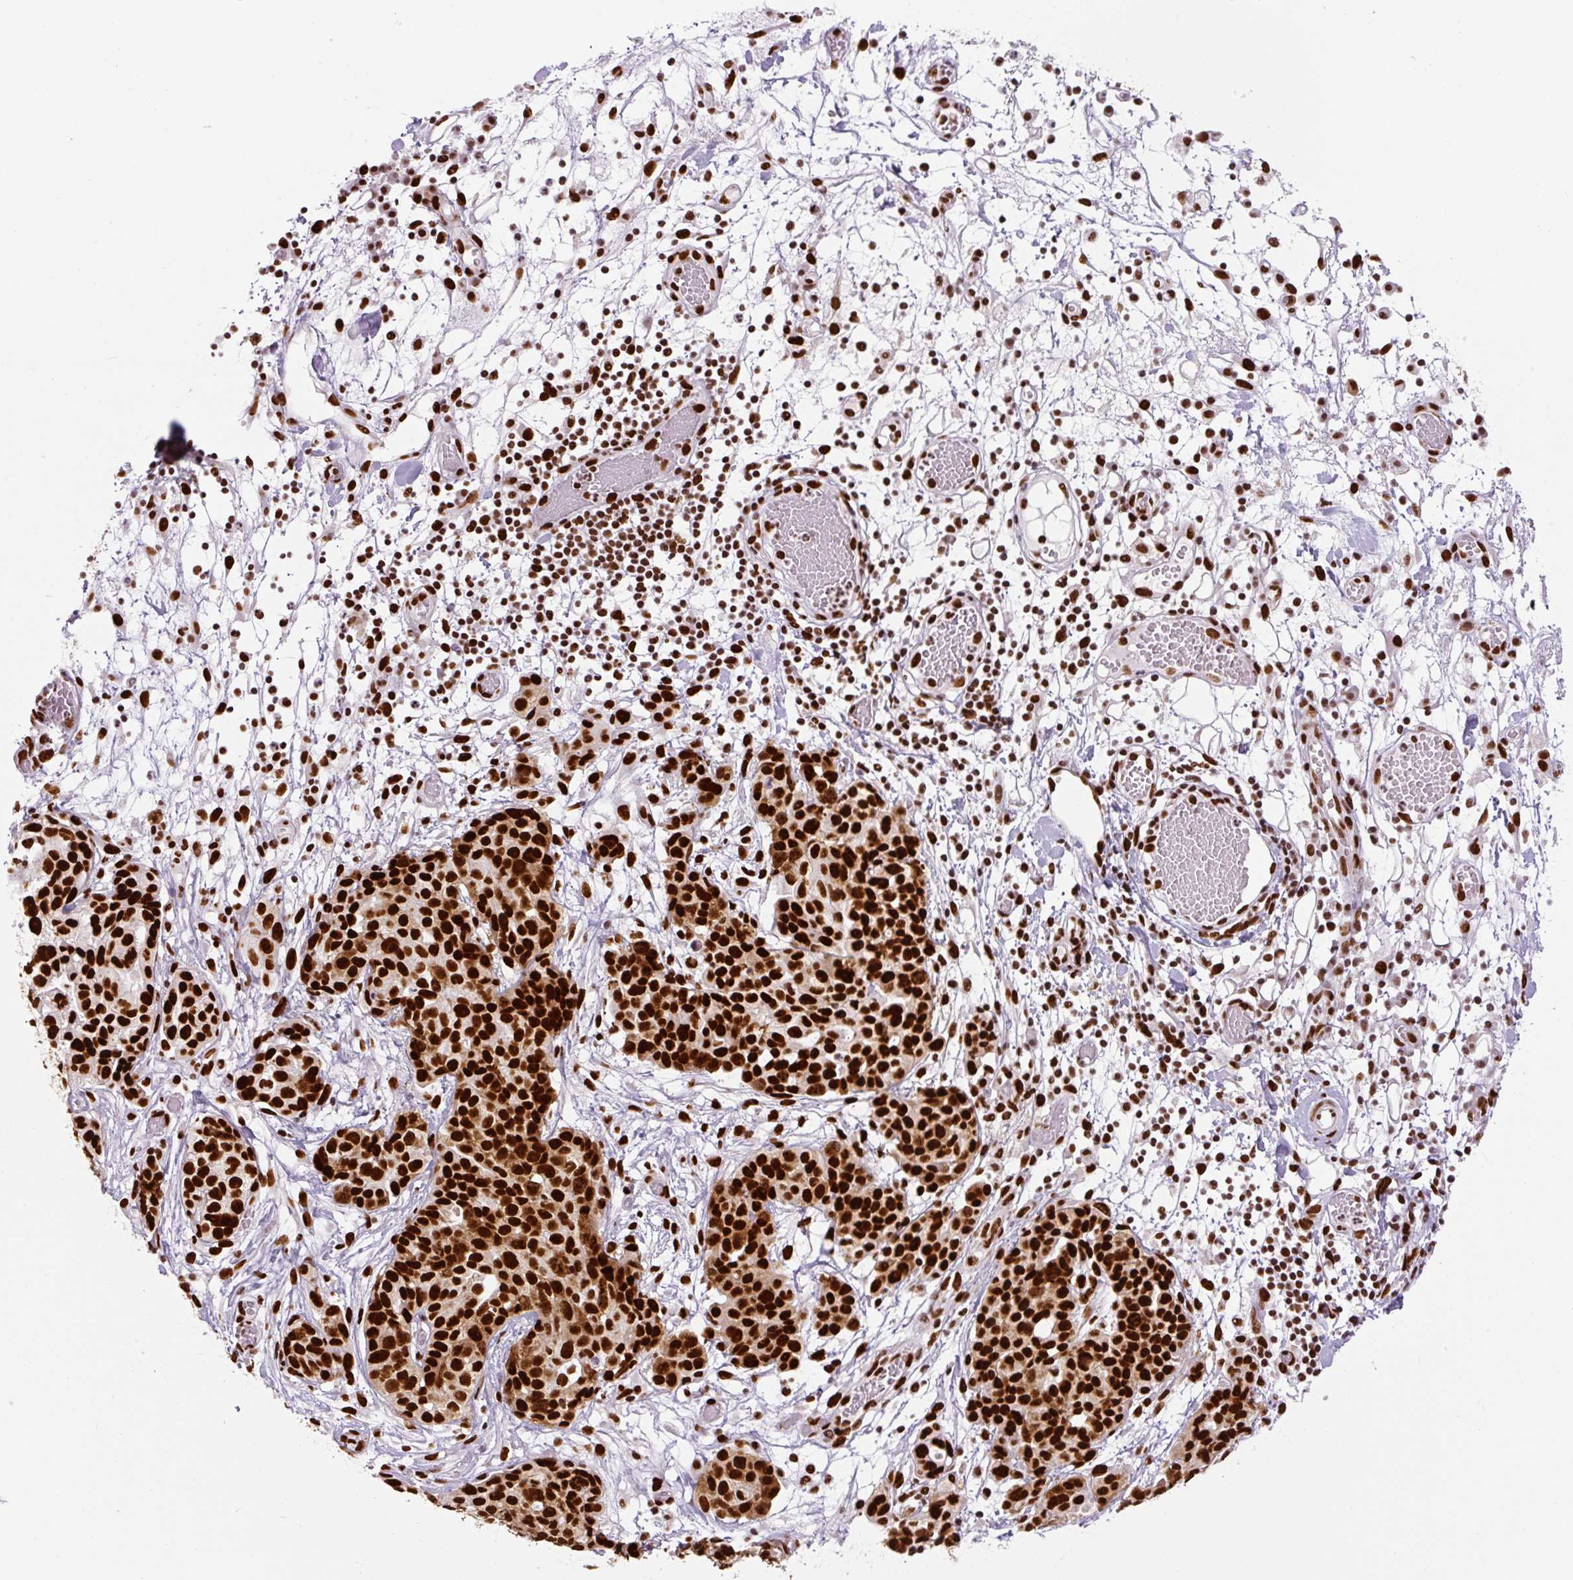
{"staining": {"intensity": "strong", "quantity": ">75%", "location": "nuclear"}, "tissue": "ovarian cancer", "cell_type": "Tumor cells", "image_type": "cancer", "snomed": [{"axis": "morphology", "description": "Cystadenocarcinoma, serous, NOS"}, {"axis": "topography", "description": "Soft tissue"}, {"axis": "topography", "description": "Ovary"}], "caption": "A micrograph of human serous cystadenocarcinoma (ovarian) stained for a protein exhibits strong nuclear brown staining in tumor cells.", "gene": "FUS", "patient": {"sex": "female", "age": 57}}